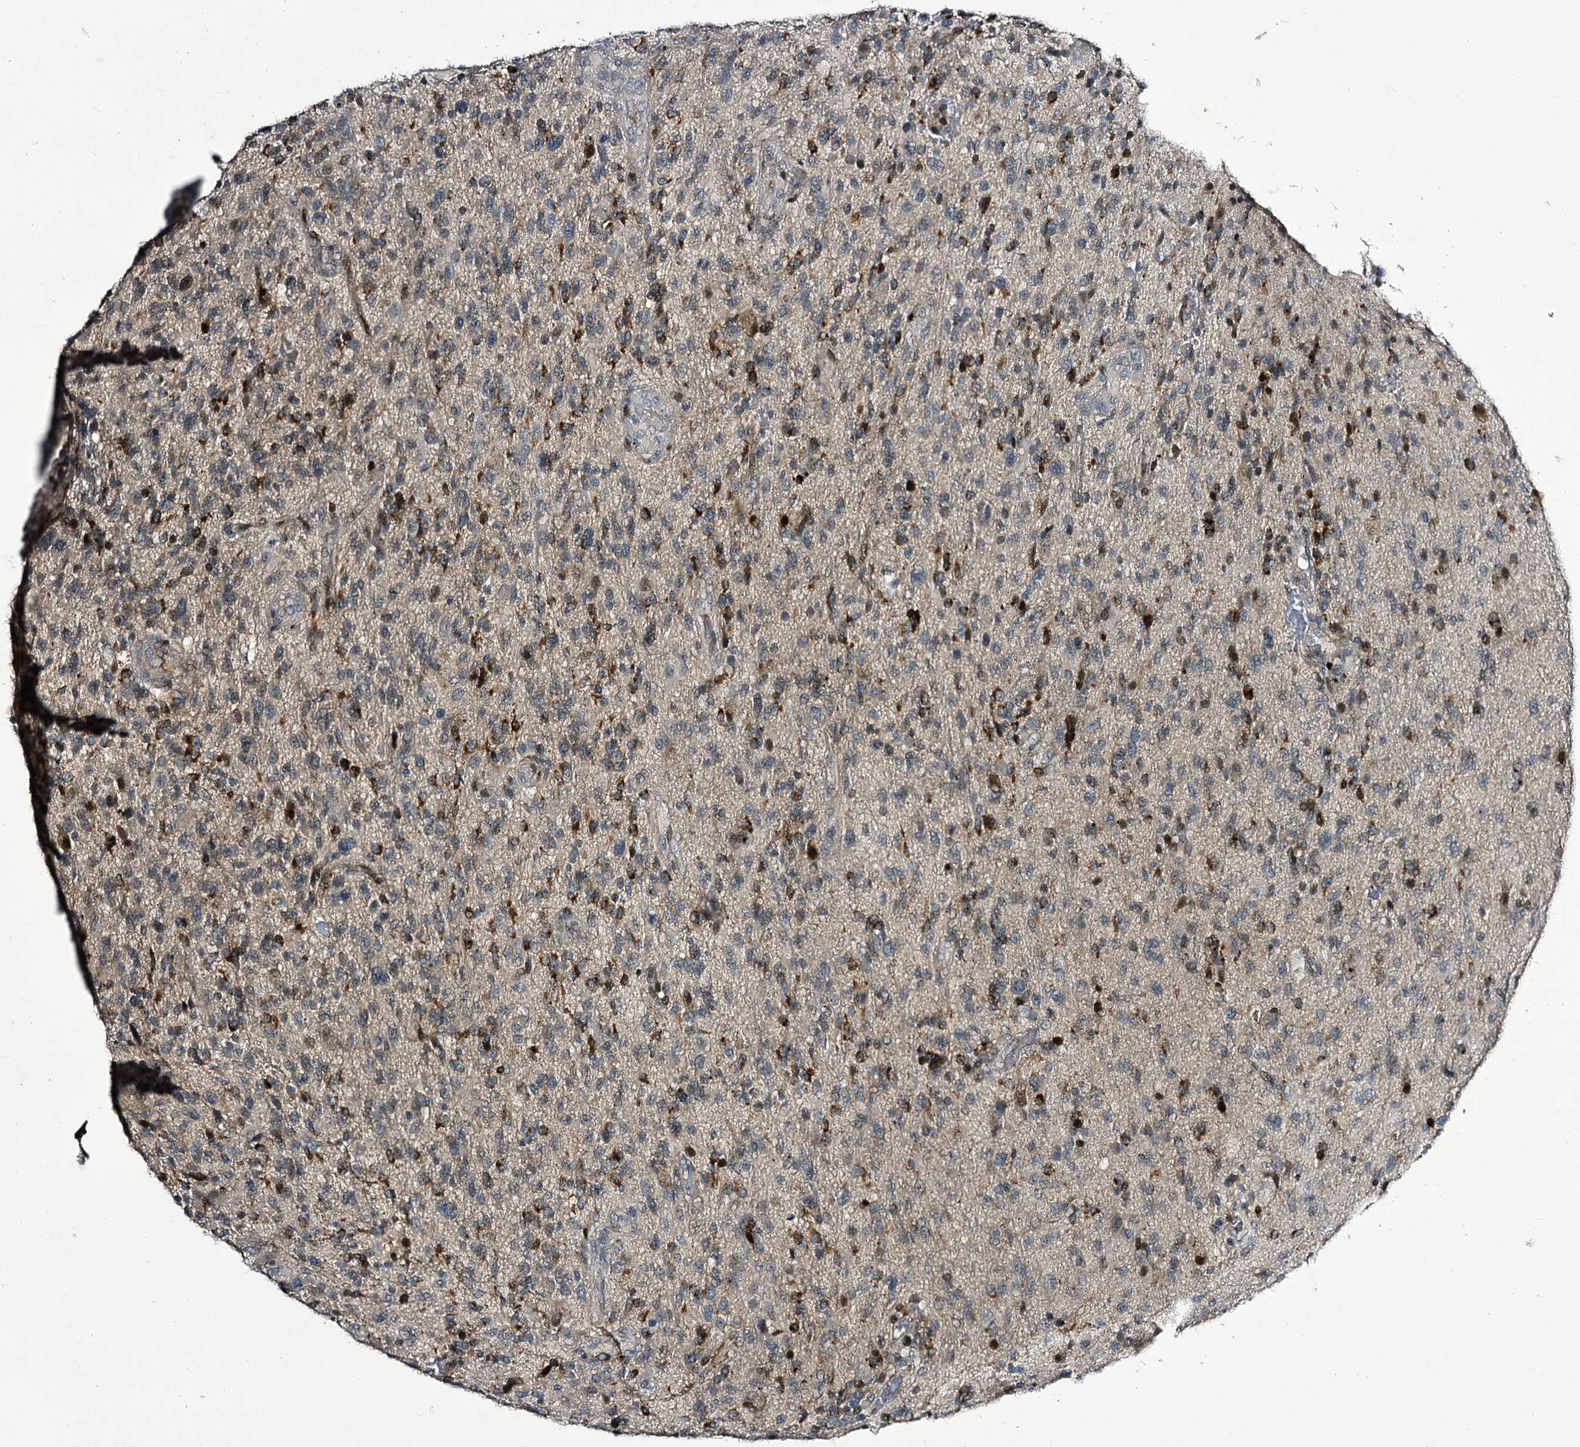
{"staining": {"intensity": "negative", "quantity": "none", "location": "none"}, "tissue": "glioma", "cell_type": "Tumor cells", "image_type": "cancer", "snomed": [{"axis": "morphology", "description": "Glioma, malignant, High grade"}, {"axis": "topography", "description": "Brain"}], "caption": "IHC micrograph of glioma stained for a protein (brown), which displays no expression in tumor cells.", "gene": "ITFG2", "patient": {"sex": "male", "age": 47}}